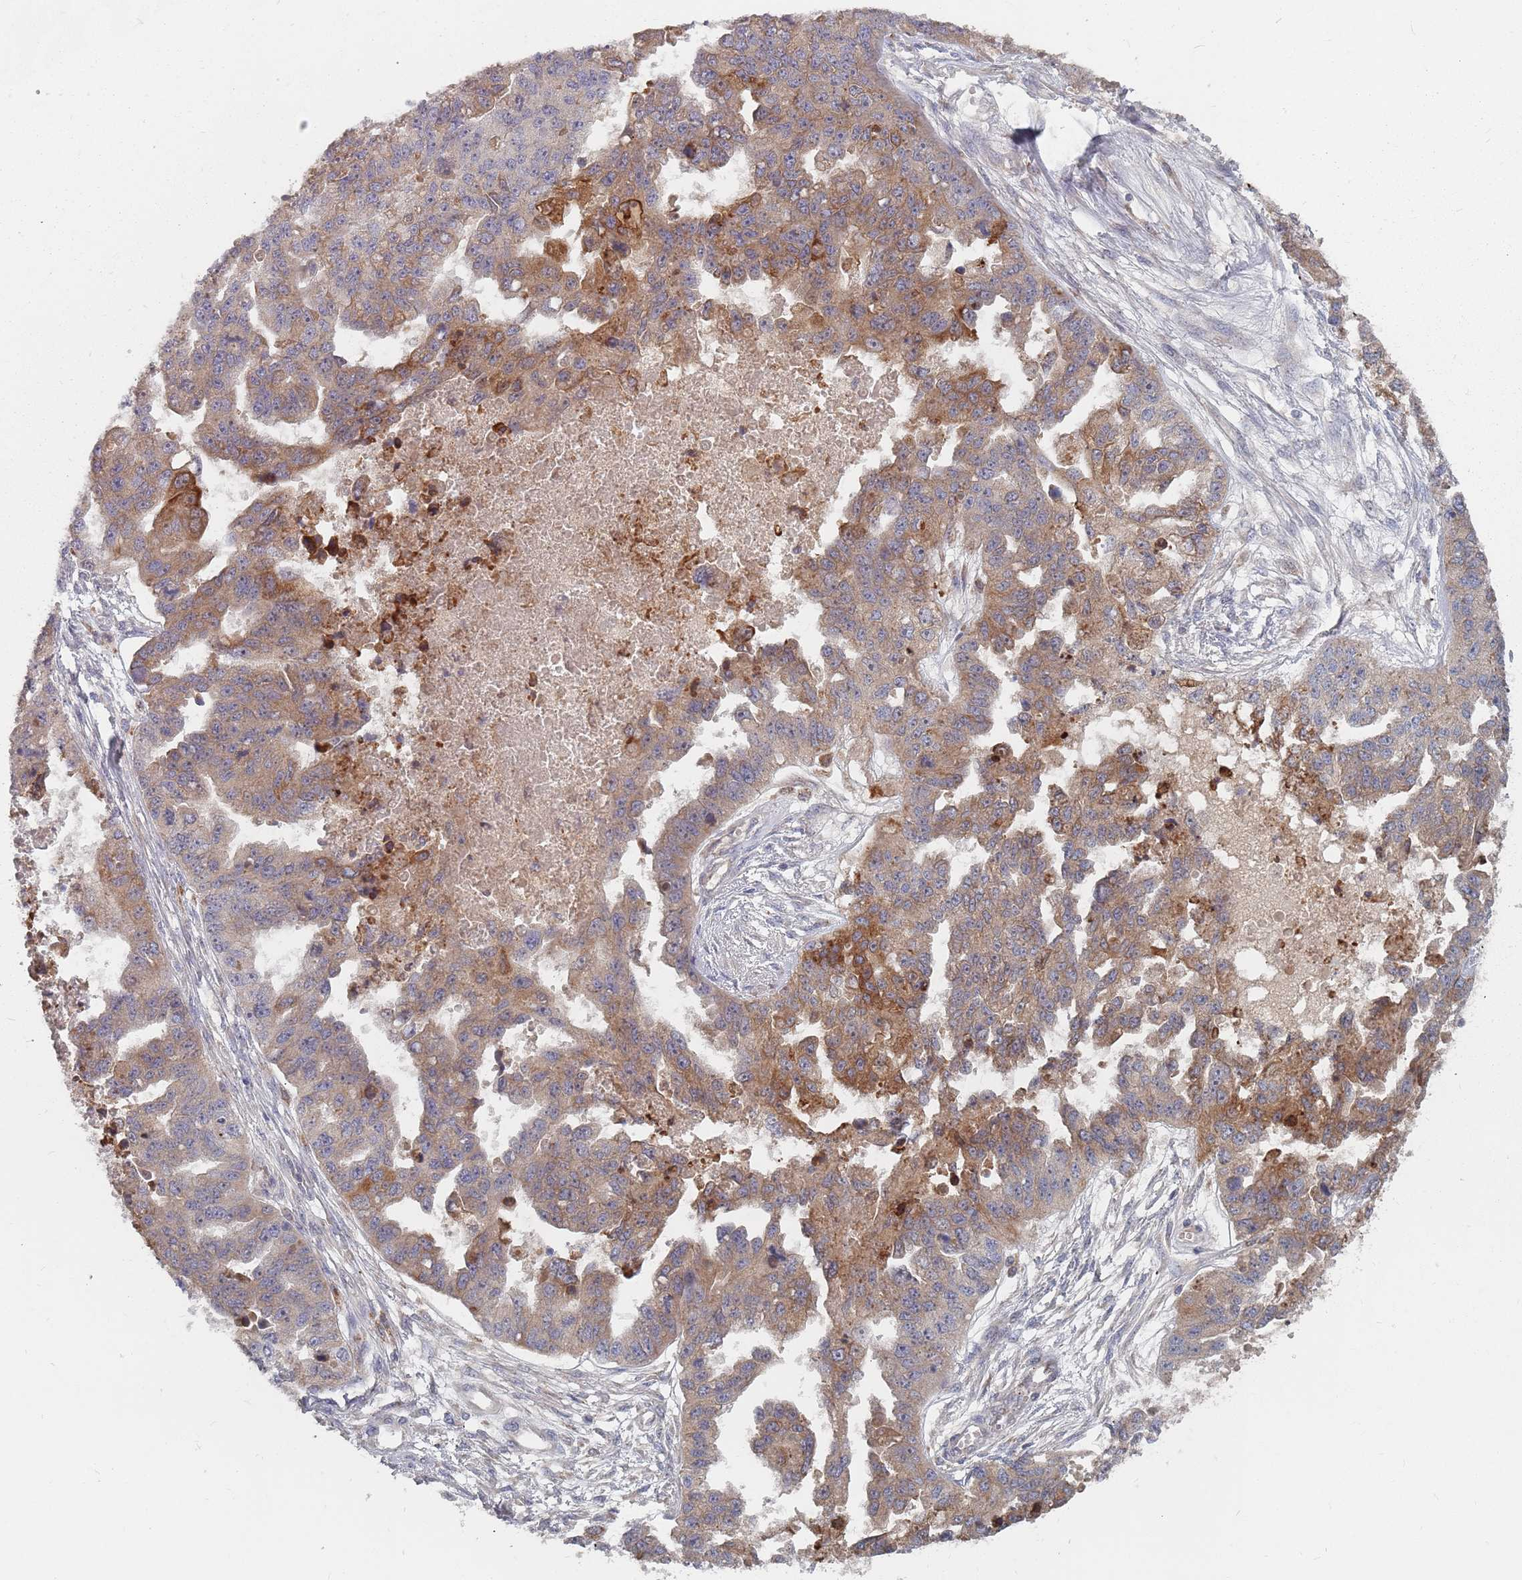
{"staining": {"intensity": "moderate", "quantity": ">75%", "location": "cytoplasmic/membranous"}, "tissue": "ovarian cancer", "cell_type": "Tumor cells", "image_type": "cancer", "snomed": [{"axis": "morphology", "description": "Cystadenocarcinoma, serous, NOS"}, {"axis": "topography", "description": "Ovary"}], "caption": "Serous cystadenocarcinoma (ovarian) stained for a protein exhibits moderate cytoplasmic/membranous positivity in tumor cells.", "gene": "ADAL", "patient": {"sex": "female", "age": 58}}